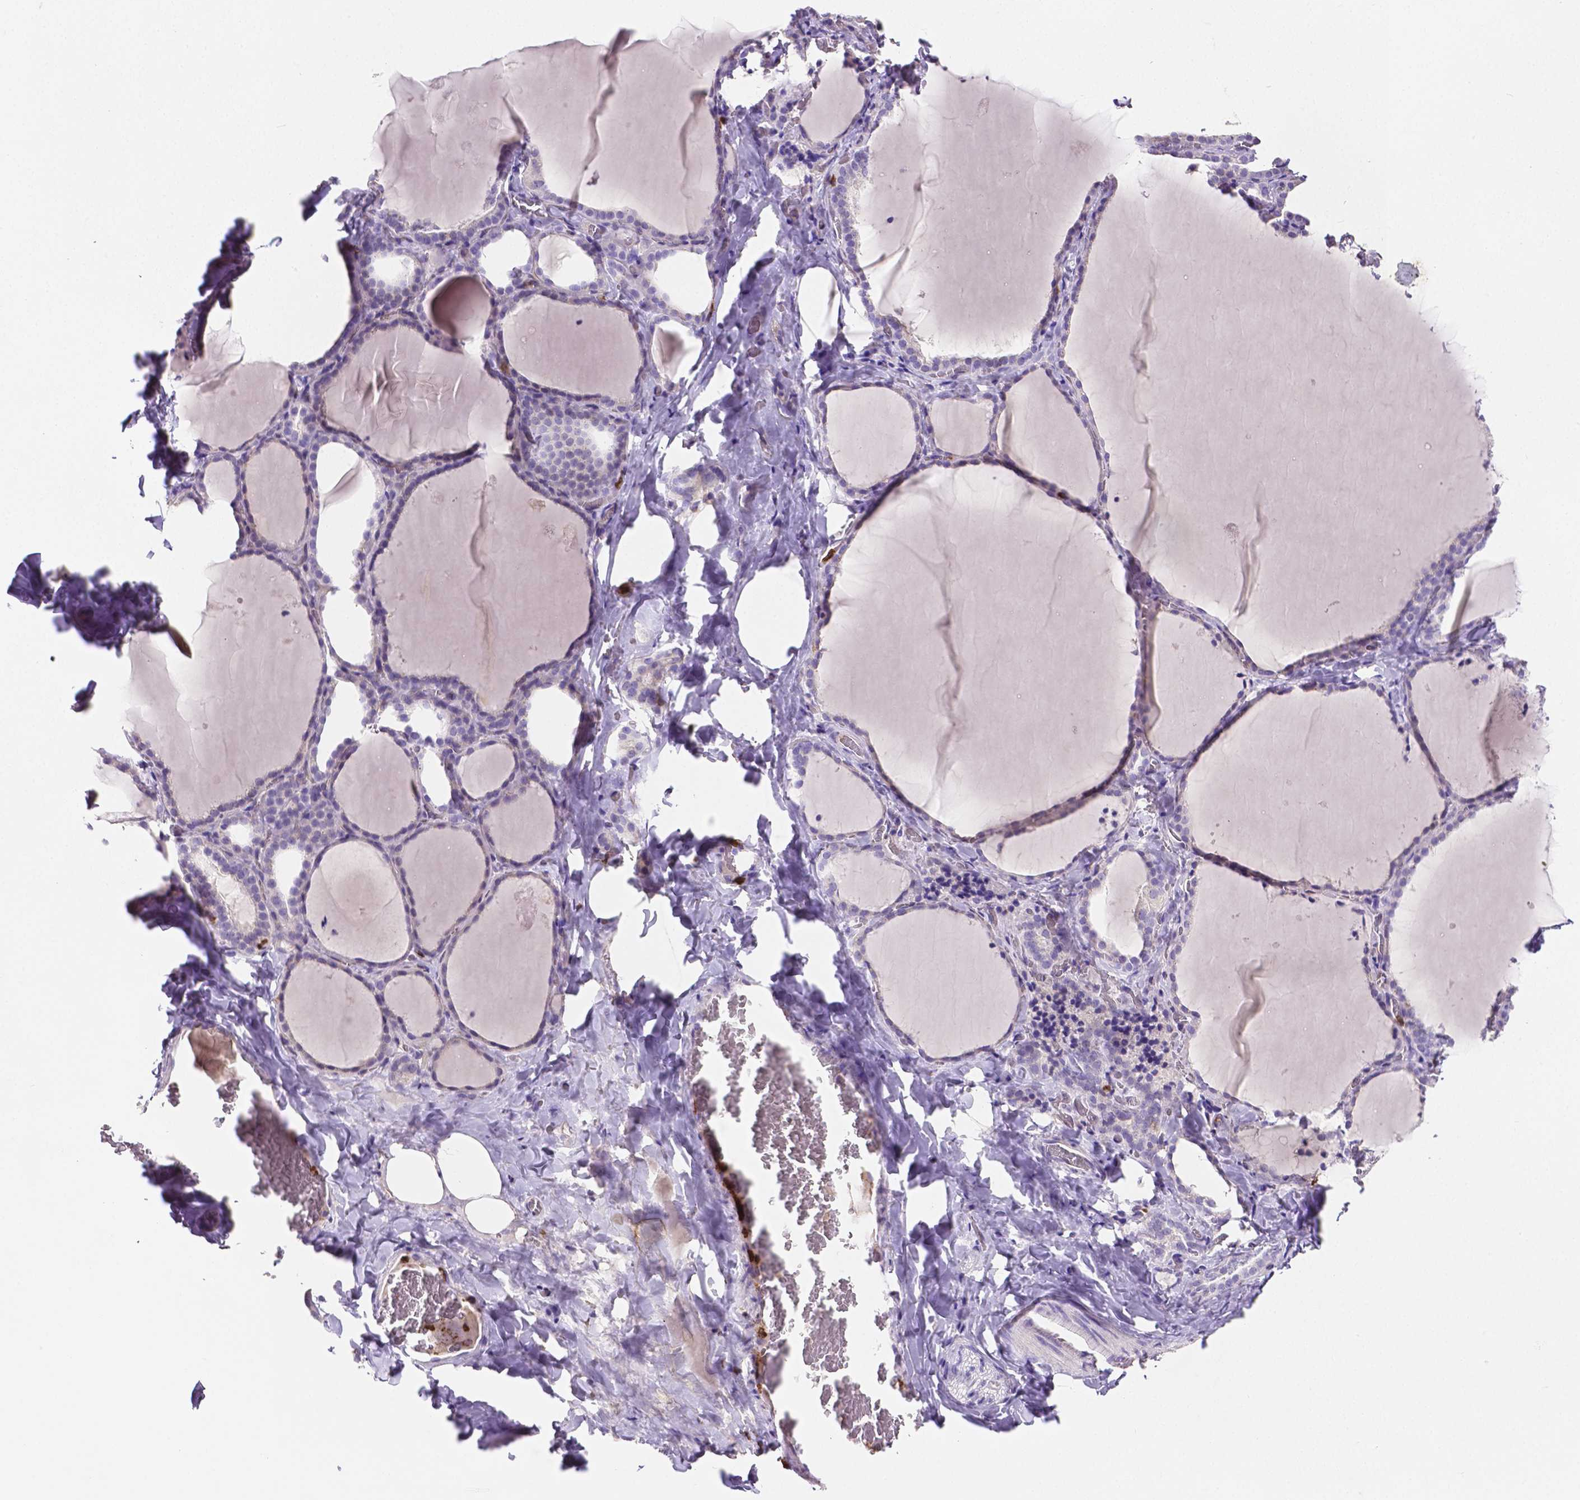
{"staining": {"intensity": "negative", "quantity": "none", "location": "none"}, "tissue": "thyroid gland", "cell_type": "Glandular cells", "image_type": "normal", "snomed": [{"axis": "morphology", "description": "Normal tissue, NOS"}, {"axis": "topography", "description": "Thyroid gland"}], "caption": "Immunohistochemistry histopathology image of normal human thyroid gland stained for a protein (brown), which shows no staining in glandular cells.", "gene": "MMP9", "patient": {"sex": "female", "age": 22}}